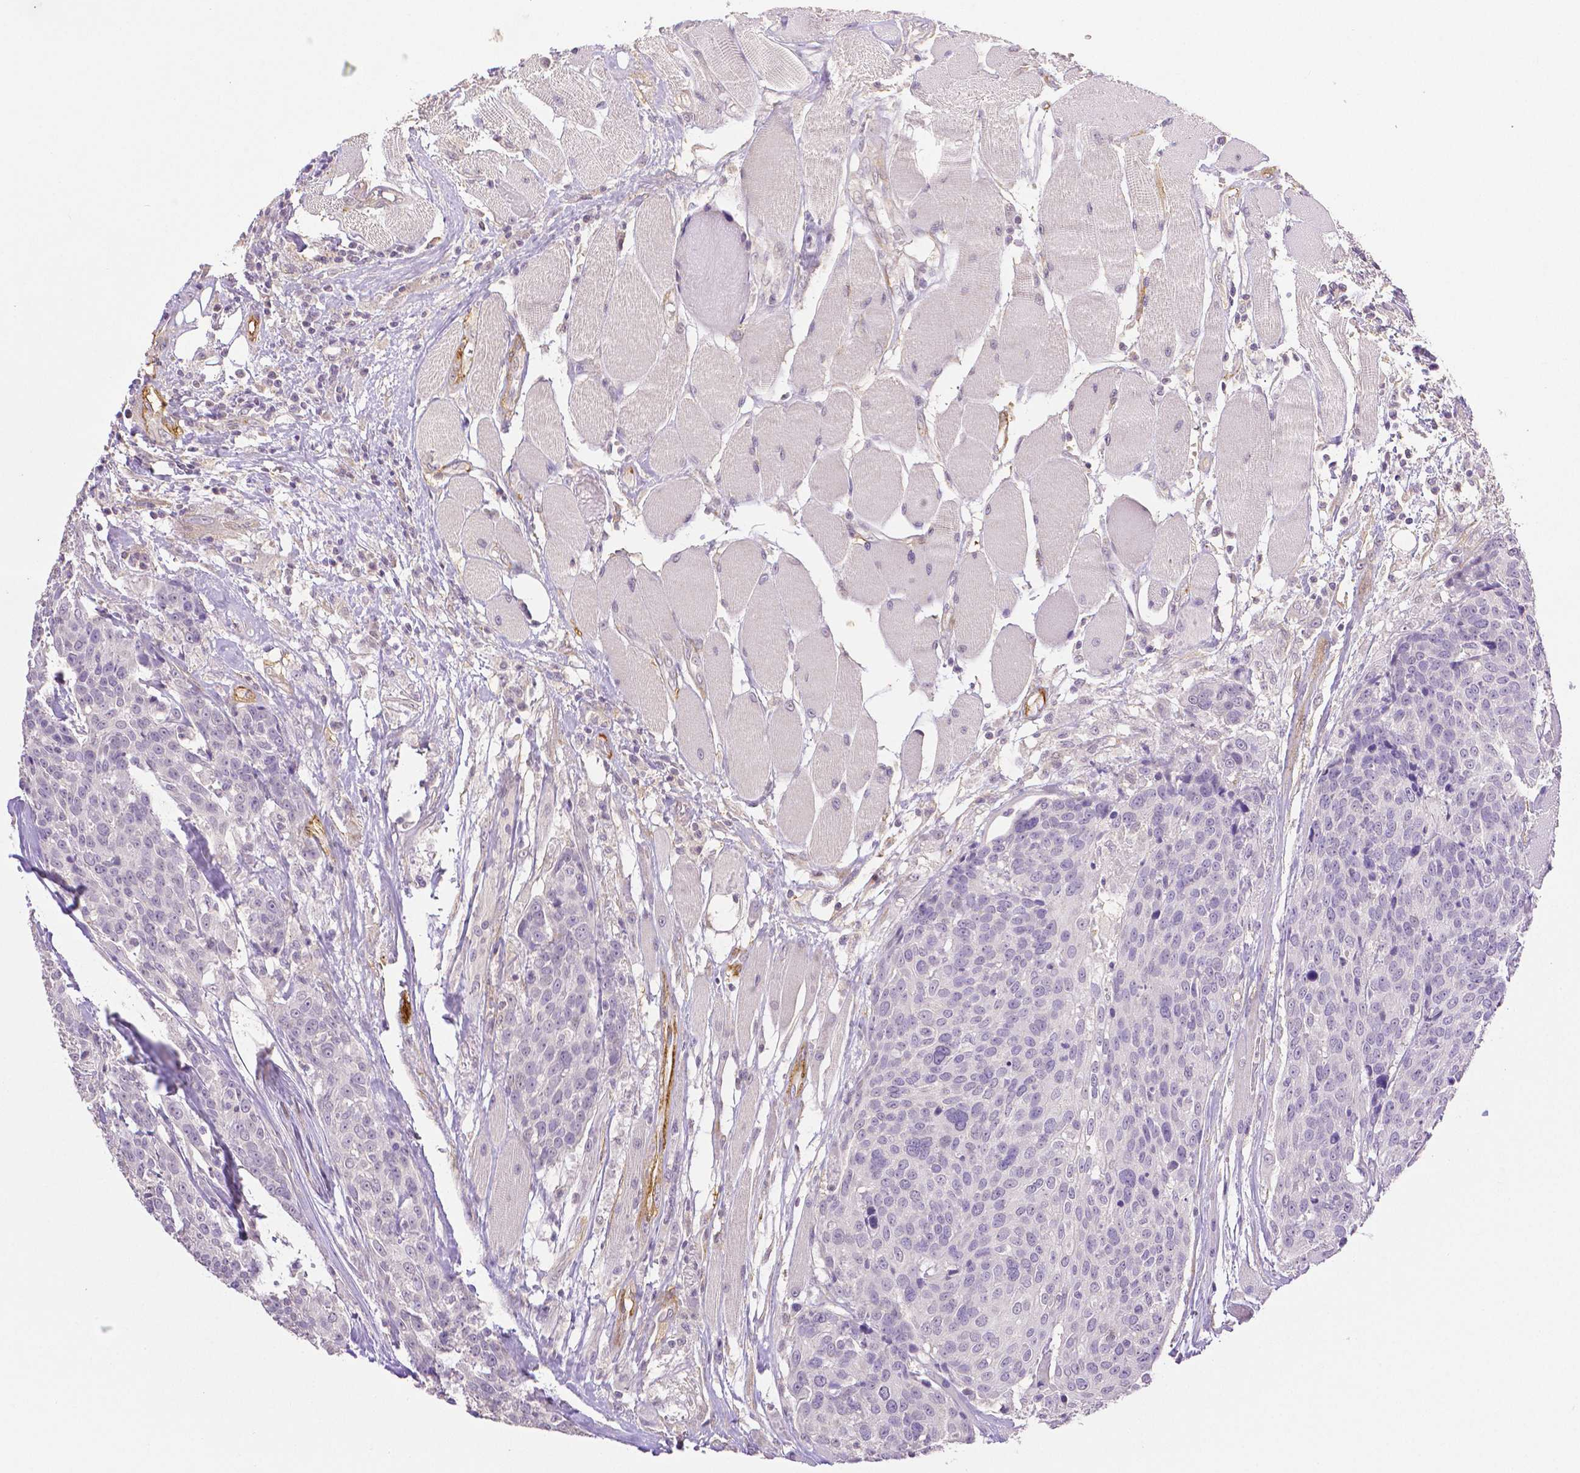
{"staining": {"intensity": "negative", "quantity": "none", "location": "none"}, "tissue": "head and neck cancer", "cell_type": "Tumor cells", "image_type": "cancer", "snomed": [{"axis": "morphology", "description": "Squamous cell carcinoma, NOS"}, {"axis": "topography", "description": "Oral tissue"}, {"axis": "topography", "description": "Head-Neck"}], "caption": "High power microscopy histopathology image of an IHC micrograph of head and neck cancer (squamous cell carcinoma), revealing no significant expression in tumor cells.", "gene": "THY1", "patient": {"sex": "male", "age": 64}}